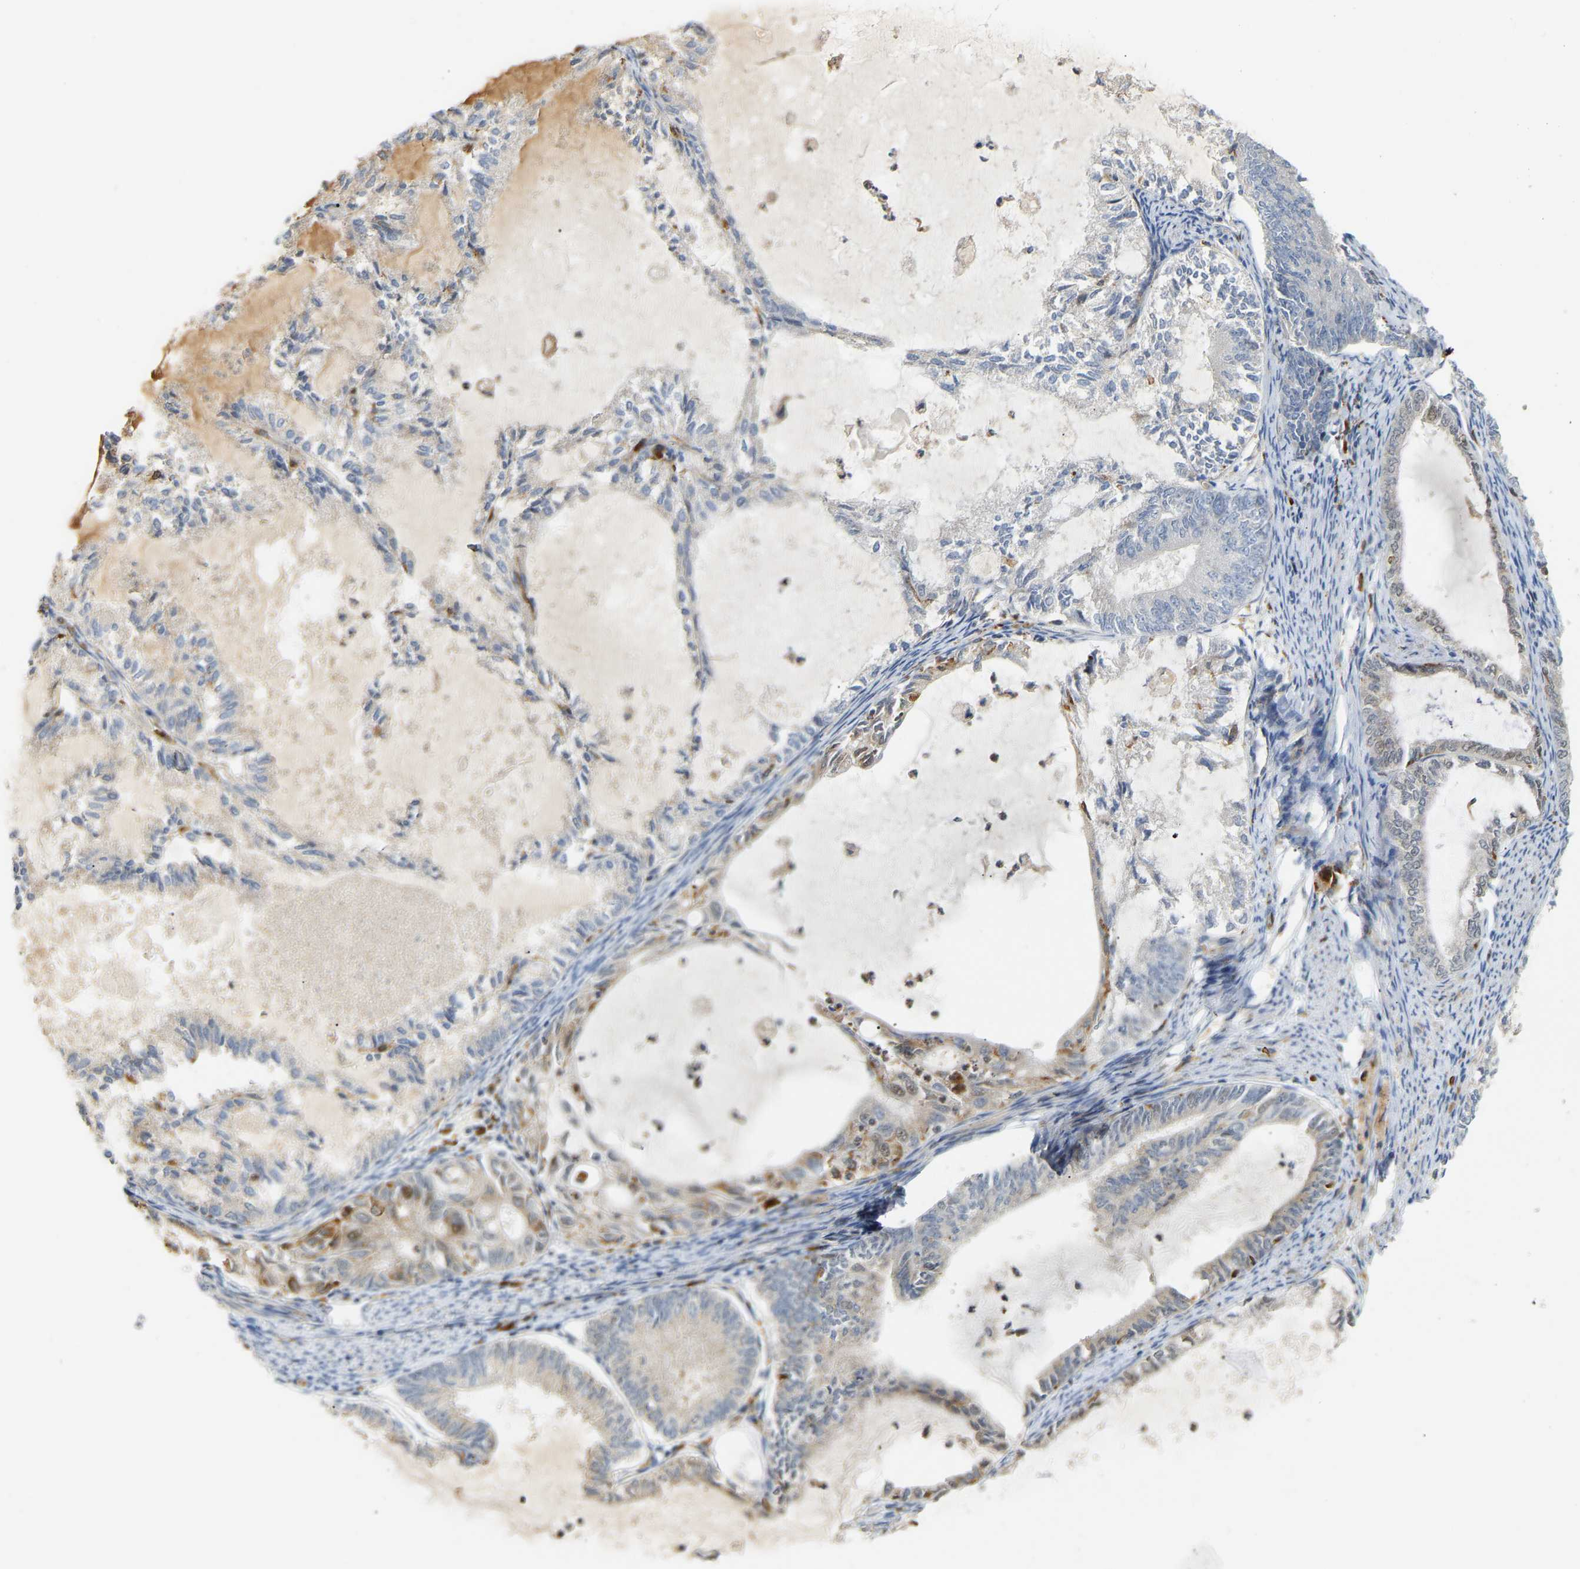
{"staining": {"intensity": "moderate", "quantity": "<25%", "location": "cytoplasmic/membranous"}, "tissue": "endometrial cancer", "cell_type": "Tumor cells", "image_type": "cancer", "snomed": [{"axis": "morphology", "description": "Adenocarcinoma, NOS"}, {"axis": "topography", "description": "Endometrium"}], "caption": "Immunohistochemical staining of human adenocarcinoma (endometrial) demonstrates moderate cytoplasmic/membranous protein expression in approximately <25% of tumor cells. (DAB (3,3'-diaminobenzidine) IHC with brightfield microscopy, high magnification).", "gene": "PLCG2", "patient": {"sex": "female", "age": 86}}